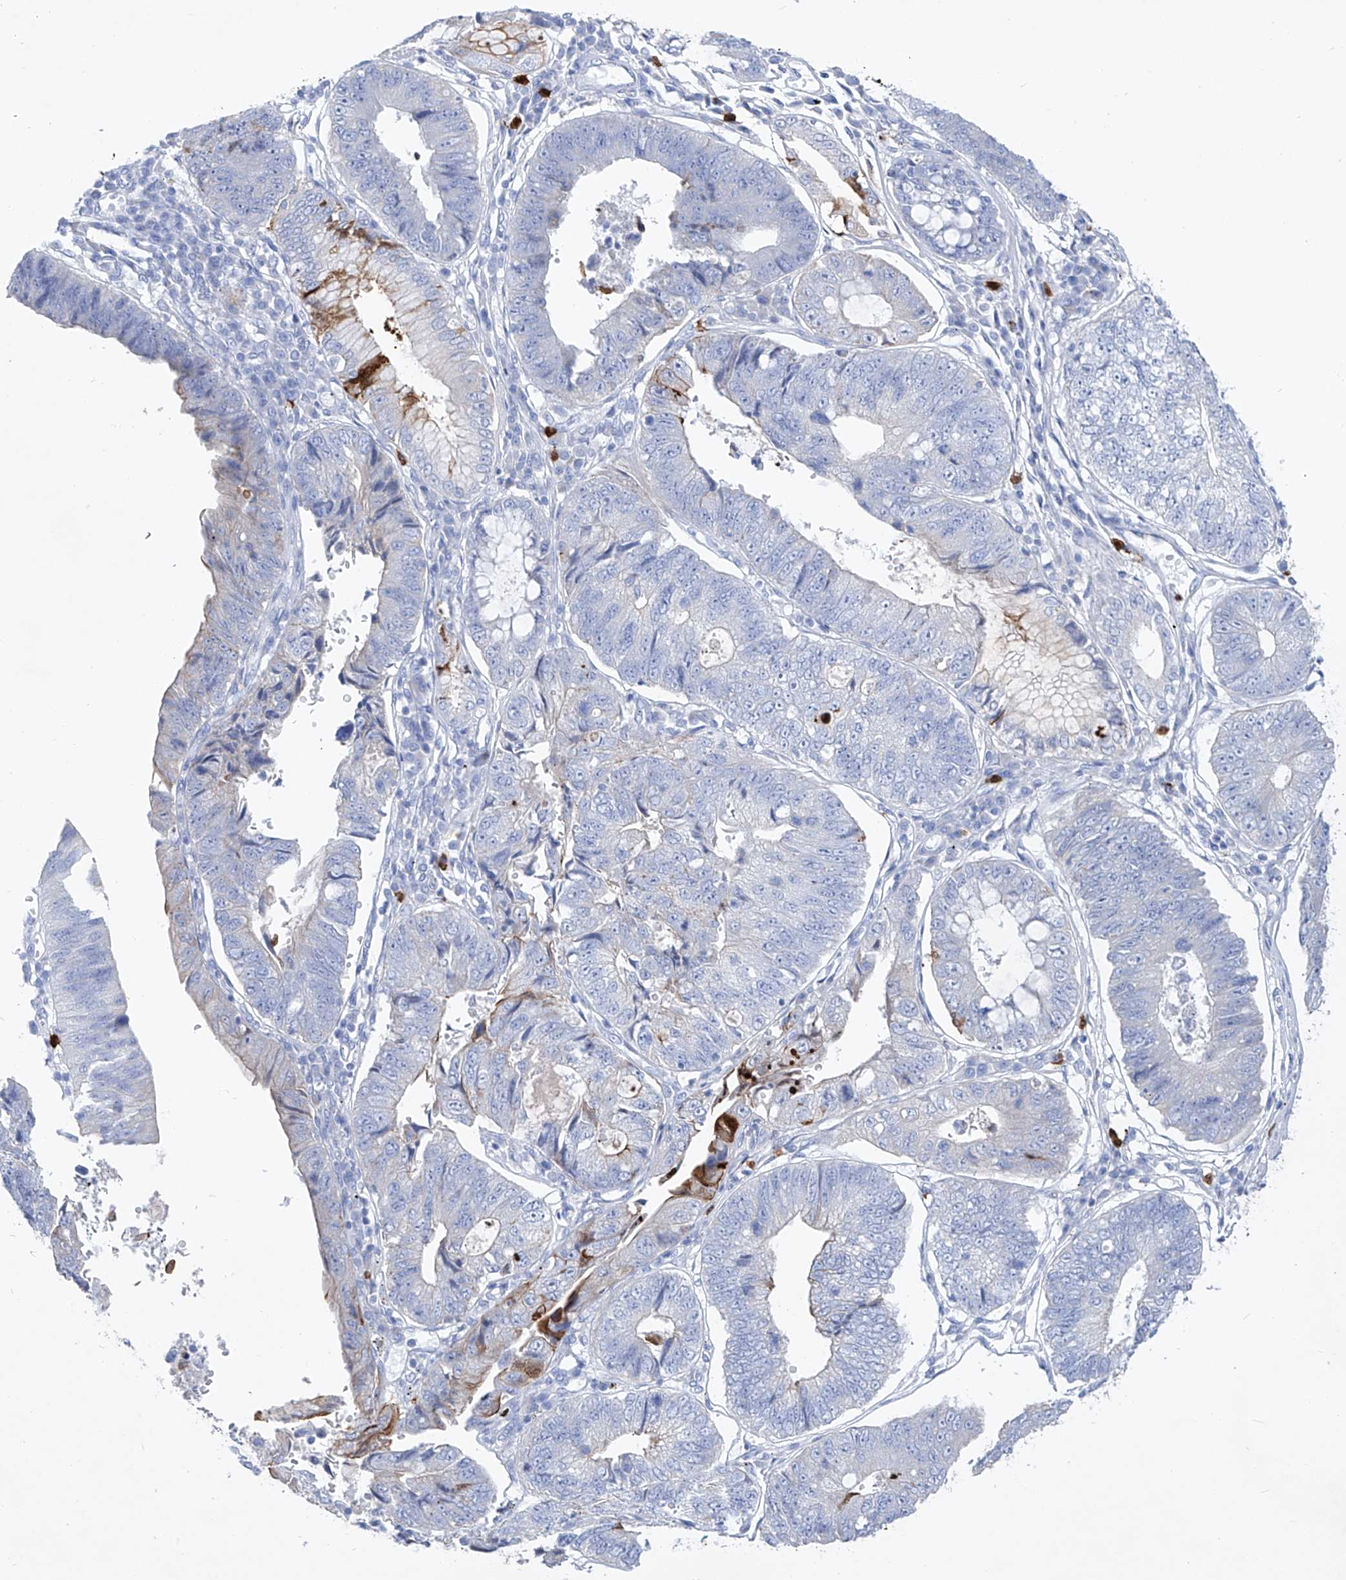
{"staining": {"intensity": "strong", "quantity": "<25%", "location": "cytoplasmic/membranous"}, "tissue": "stomach cancer", "cell_type": "Tumor cells", "image_type": "cancer", "snomed": [{"axis": "morphology", "description": "Adenocarcinoma, NOS"}, {"axis": "topography", "description": "Stomach"}], "caption": "Stomach cancer stained with DAB (3,3'-diaminobenzidine) immunohistochemistry (IHC) displays medium levels of strong cytoplasmic/membranous expression in about <25% of tumor cells.", "gene": "FRS3", "patient": {"sex": "male", "age": 59}}